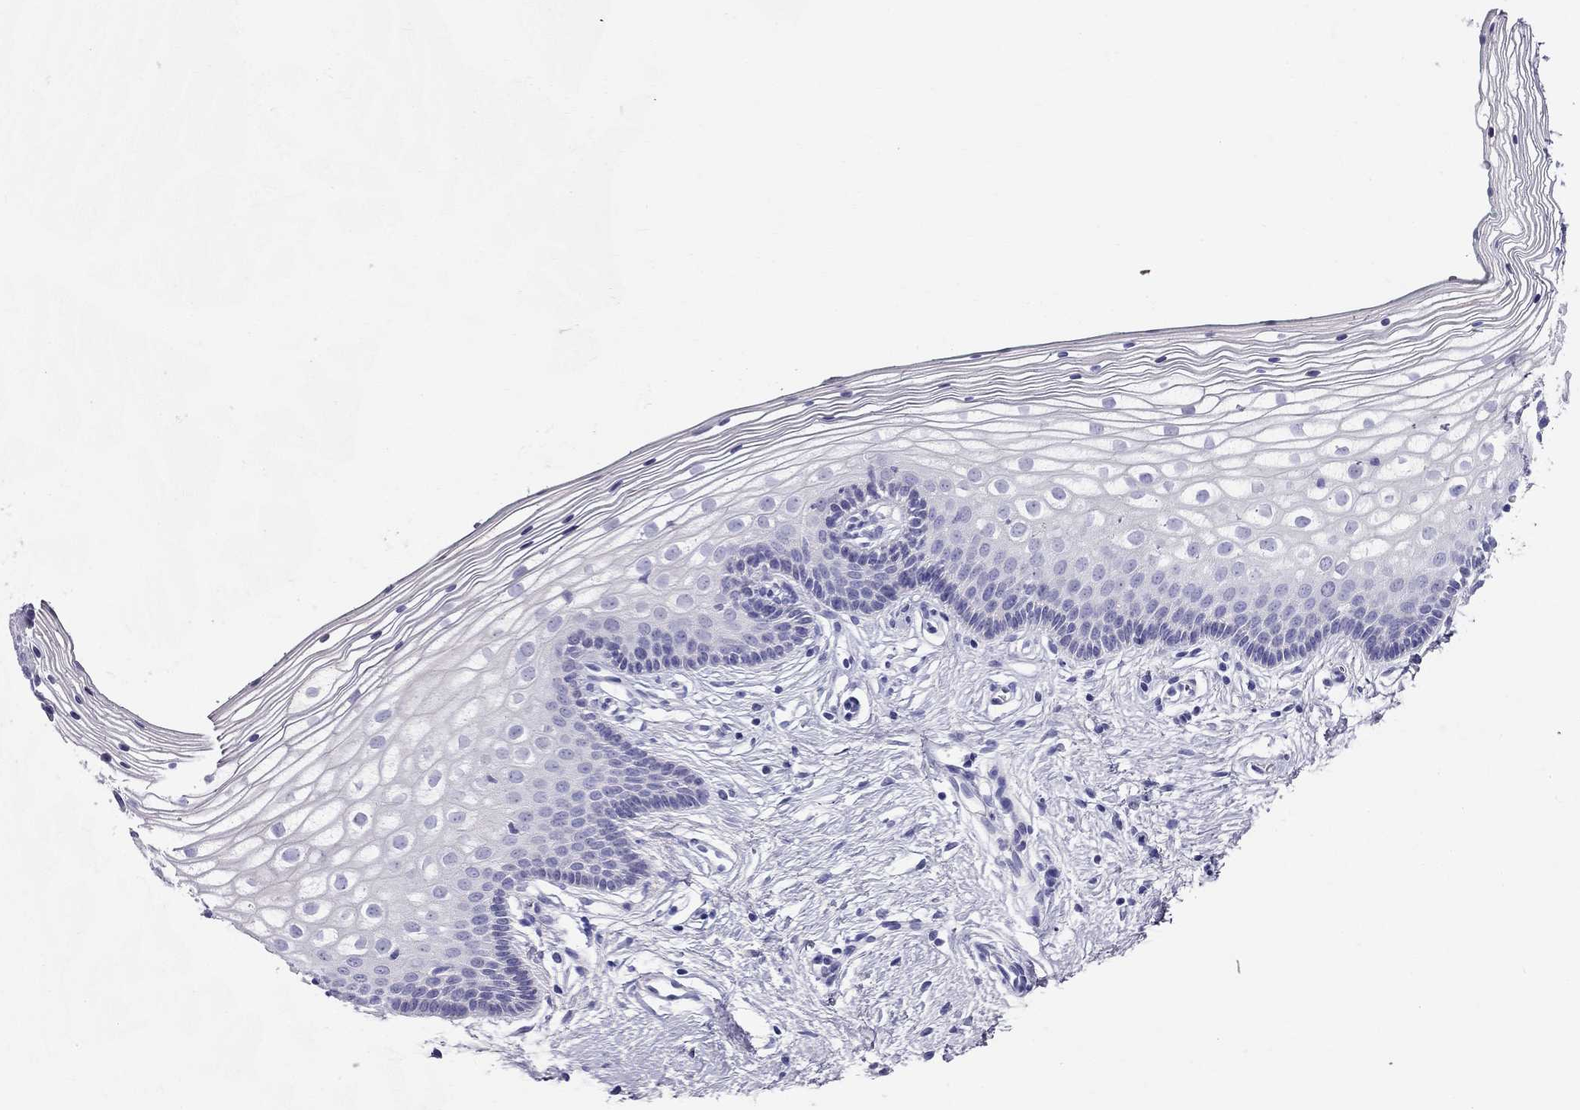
{"staining": {"intensity": "negative", "quantity": "none", "location": "none"}, "tissue": "vagina", "cell_type": "Squamous epithelial cells", "image_type": "normal", "snomed": [{"axis": "morphology", "description": "Normal tissue, NOS"}, {"axis": "topography", "description": "Vagina"}], "caption": "Immunohistochemistry (IHC) of normal vagina demonstrates no staining in squamous epithelial cells.", "gene": "DNAAF6", "patient": {"sex": "female", "age": 36}}